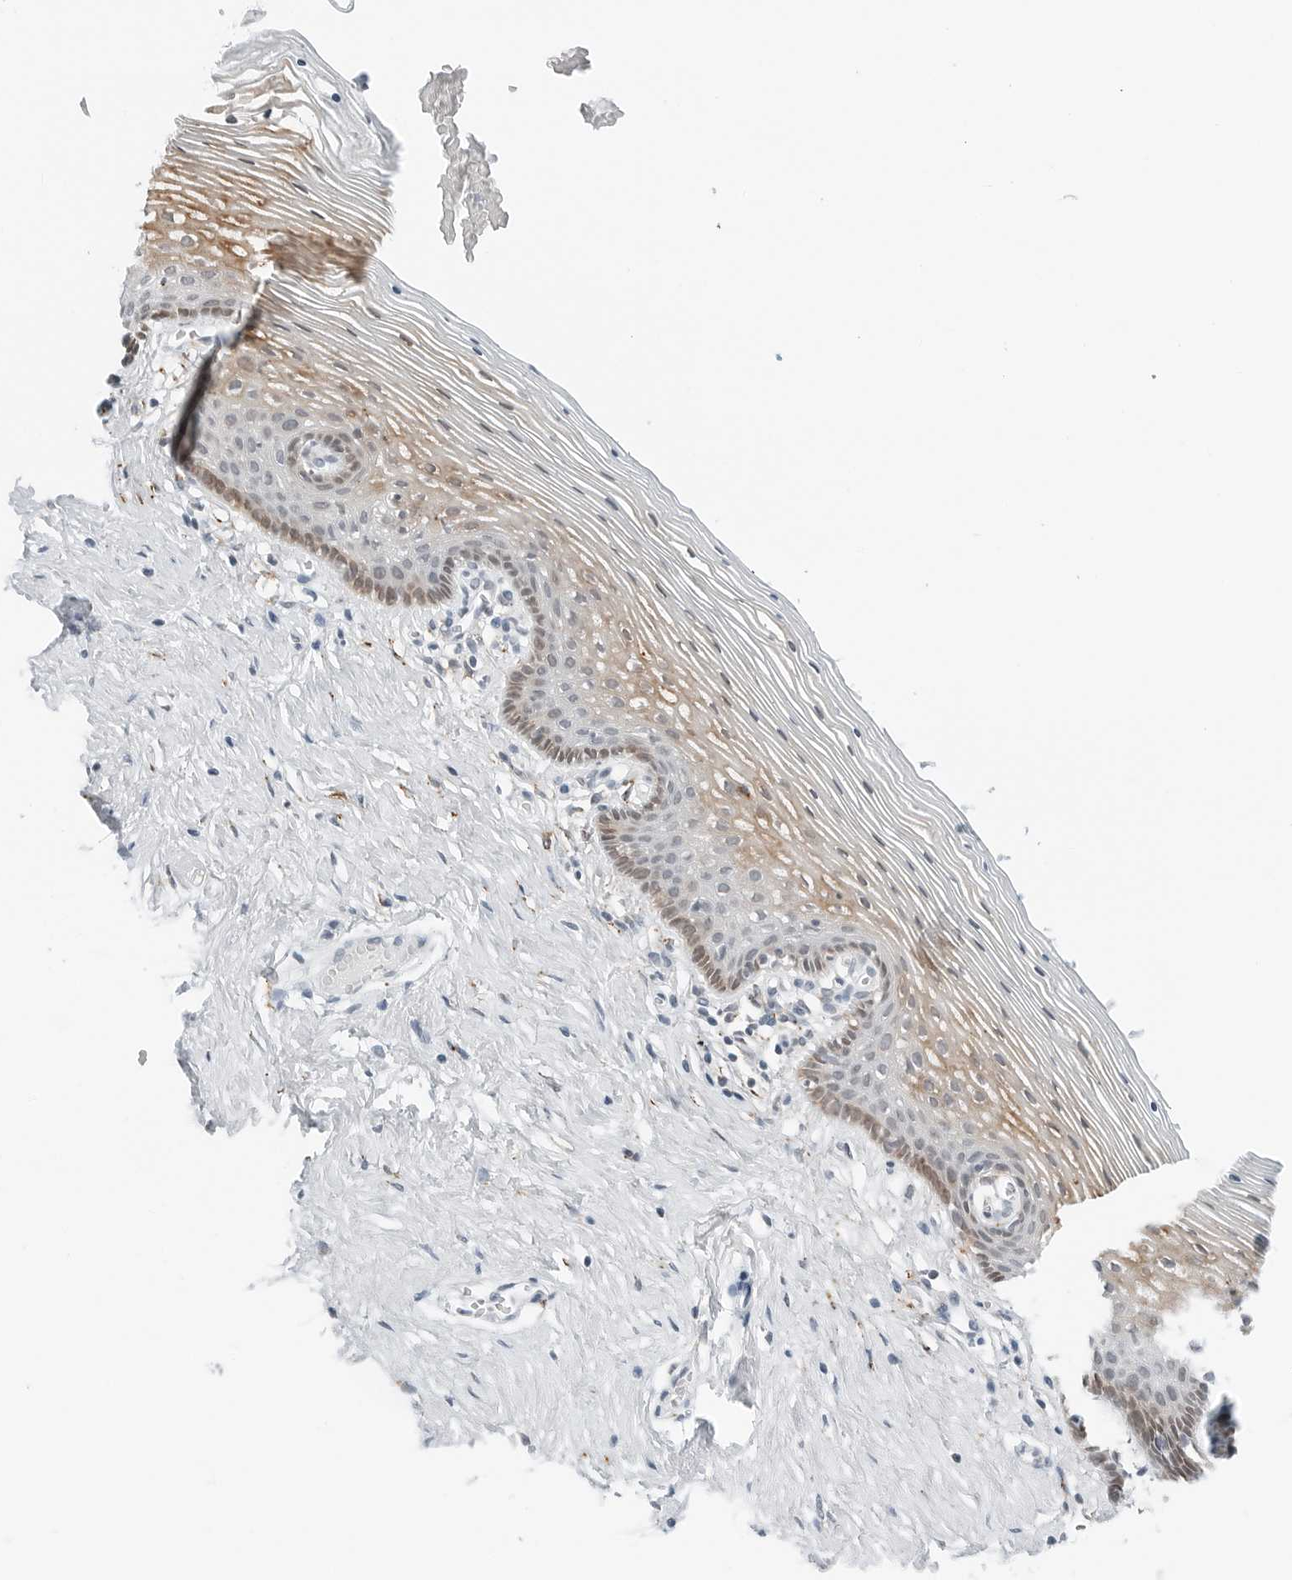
{"staining": {"intensity": "moderate", "quantity": "25%-75%", "location": "cytoplasmic/membranous"}, "tissue": "vagina", "cell_type": "Squamous epithelial cells", "image_type": "normal", "snomed": [{"axis": "morphology", "description": "Normal tissue, NOS"}, {"axis": "topography", "description": "Vagina"}], "caption": "Immunohistochemical staining of benign human vagina exhibits moderate cytoplasmic/membranous protein expression in approximately 25%-75% of squamous epithelial cells.", "gene": "P4HA2", "patient": {"sex": "female", "age": 32}}